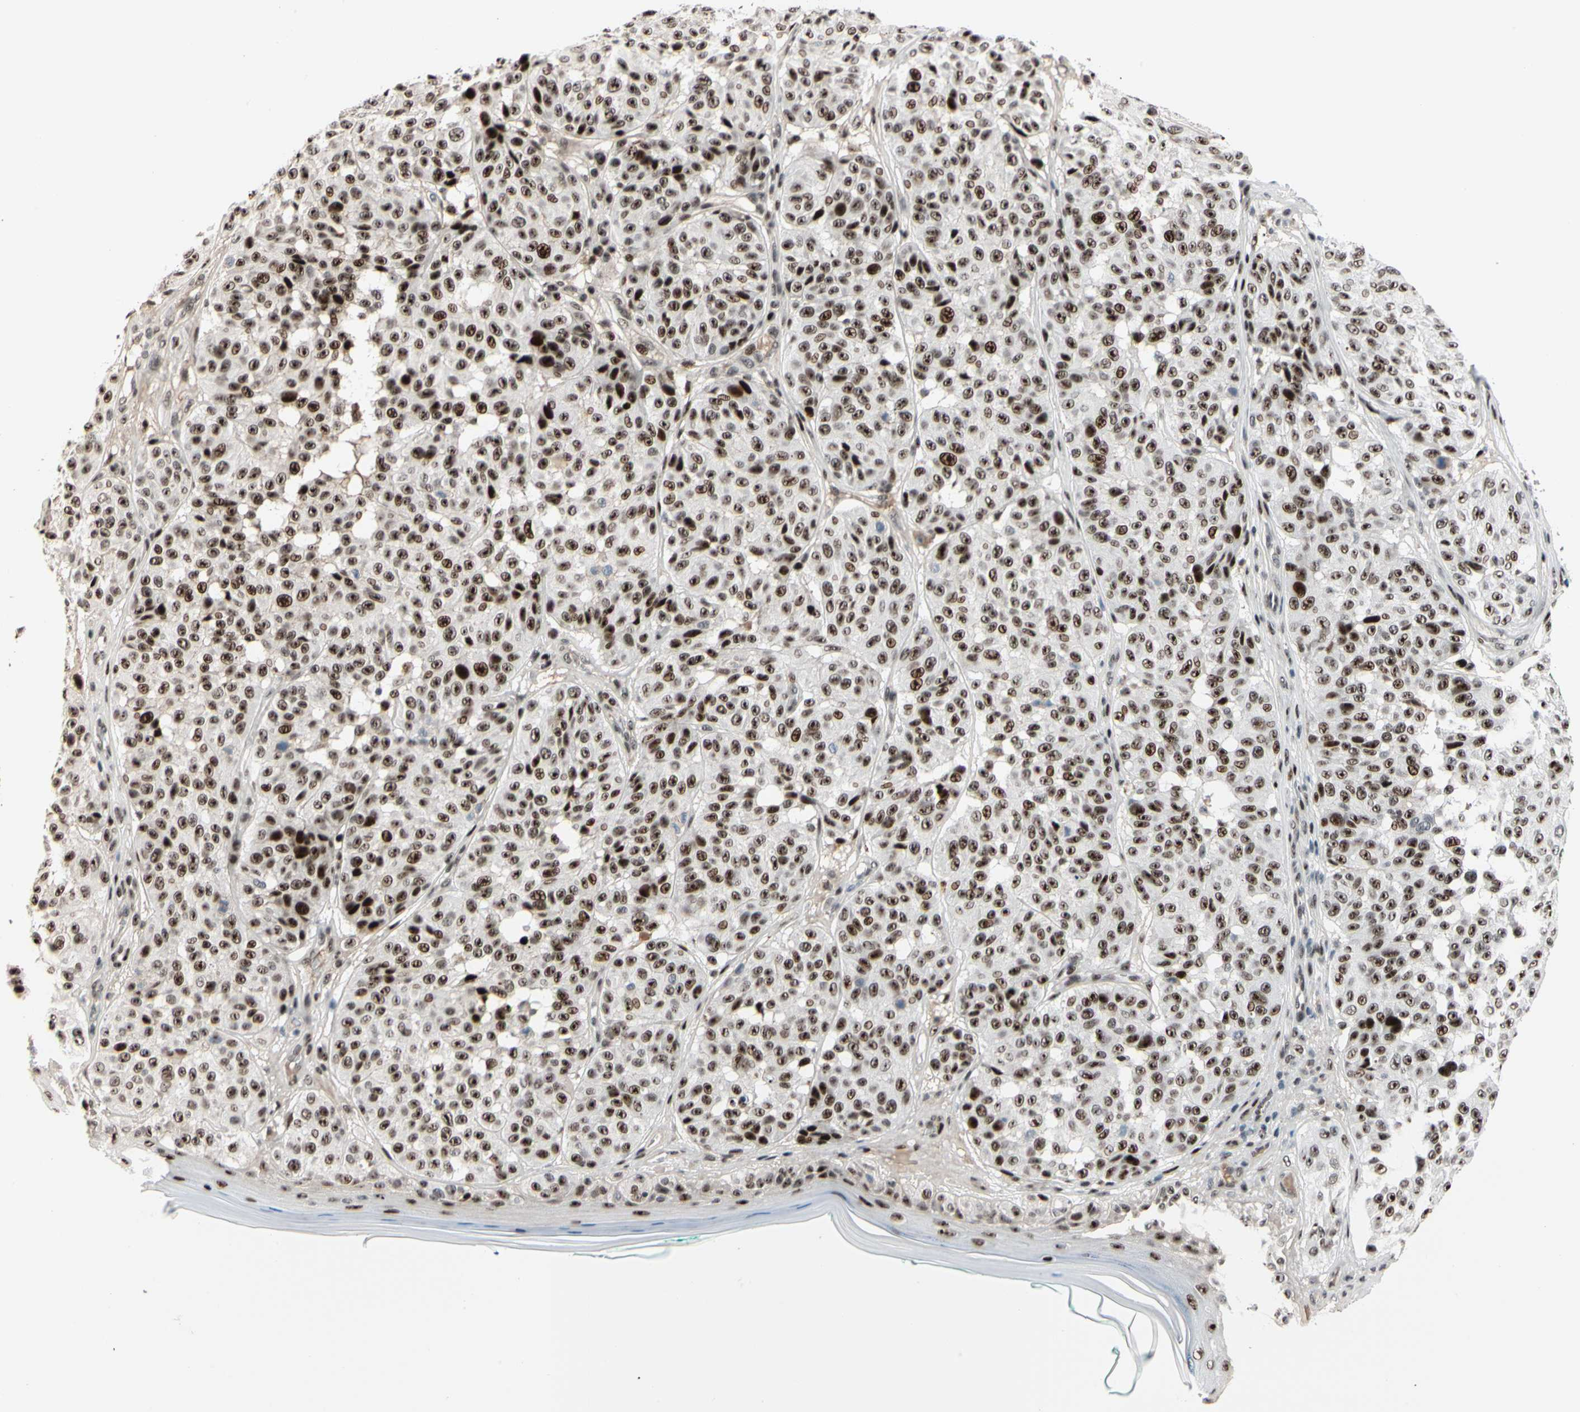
{"staining": {"intensity": "strong", "quantity": ">75%", "location": "nuclear"}, "tissue": "melanoma", "cell_type": "Tumor cells", "image_type": "cancer", "snomed": [{"axis": "morphology", "description": "Malignant melanoma, NOS"}, {"axis": "topography", "description": "Skin"}], "caption": "DAB (3,3'-diaminobenzidine) immunohistochemical staining of human malignant melanoma shows strong nuclear protein positivity in about >75% of tumor cells.", "gene": "FOXO3", "patient": {"sex": "female", "age": 46}}